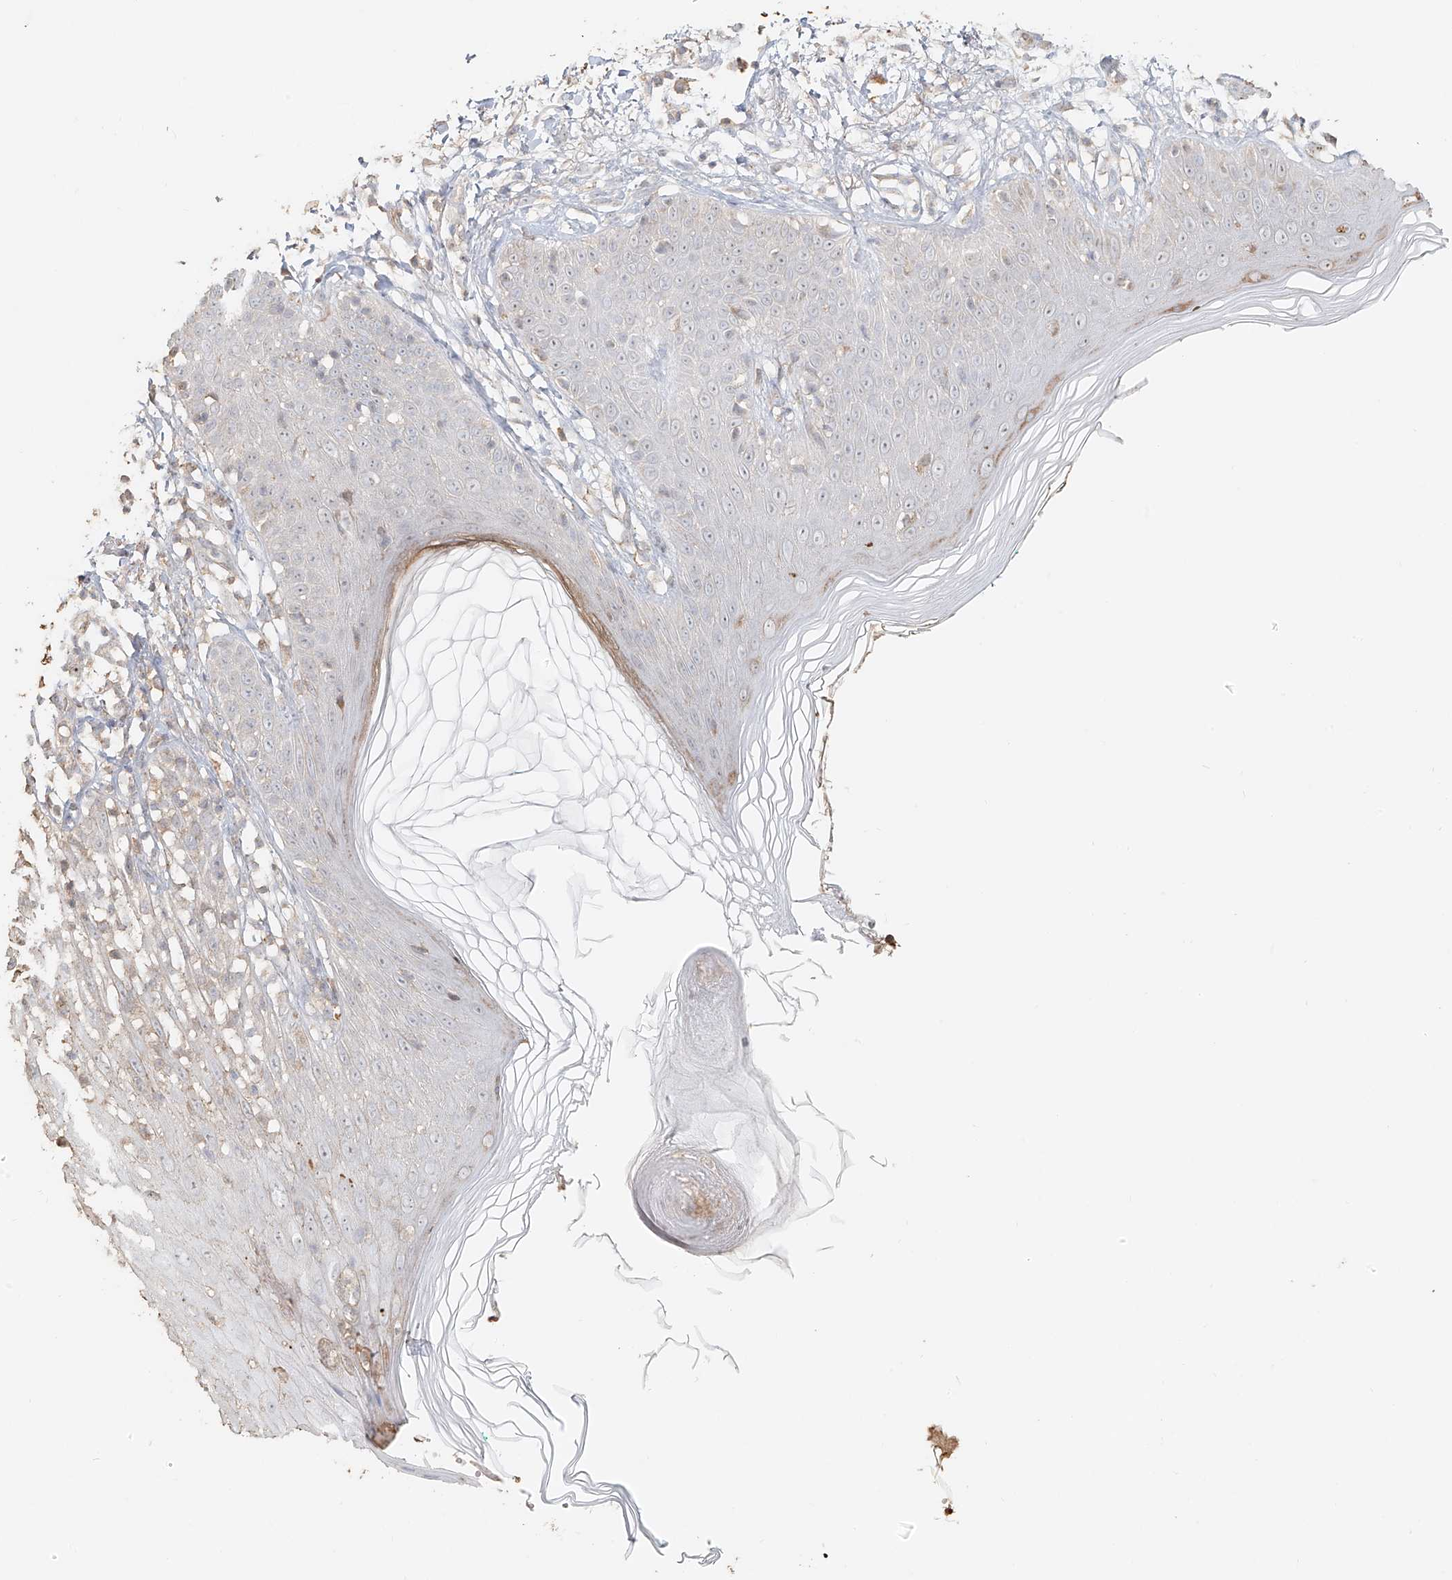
{"staining": {"intensity": "negative", "quantity": "none", "location": "none"}, "tissue": "melanoma", "cell_type": "Tumor cells", "image_type": "cancer", "snomed": [{"axis": "morphology", "description": "Malignant melanoma, NOS"}, {"axis": "topography", "description": "Skin"}], "caption": "A high-resolution photomicrograph shows immunohistochemistry (IHC) staining of malignant melanoma, which demonstrates no significant staining in tumor cells. (DAB IHC with hematoxylin counter stain).", "gene": "NPHS1", "patient": {"sex": "female", "age": 46}}